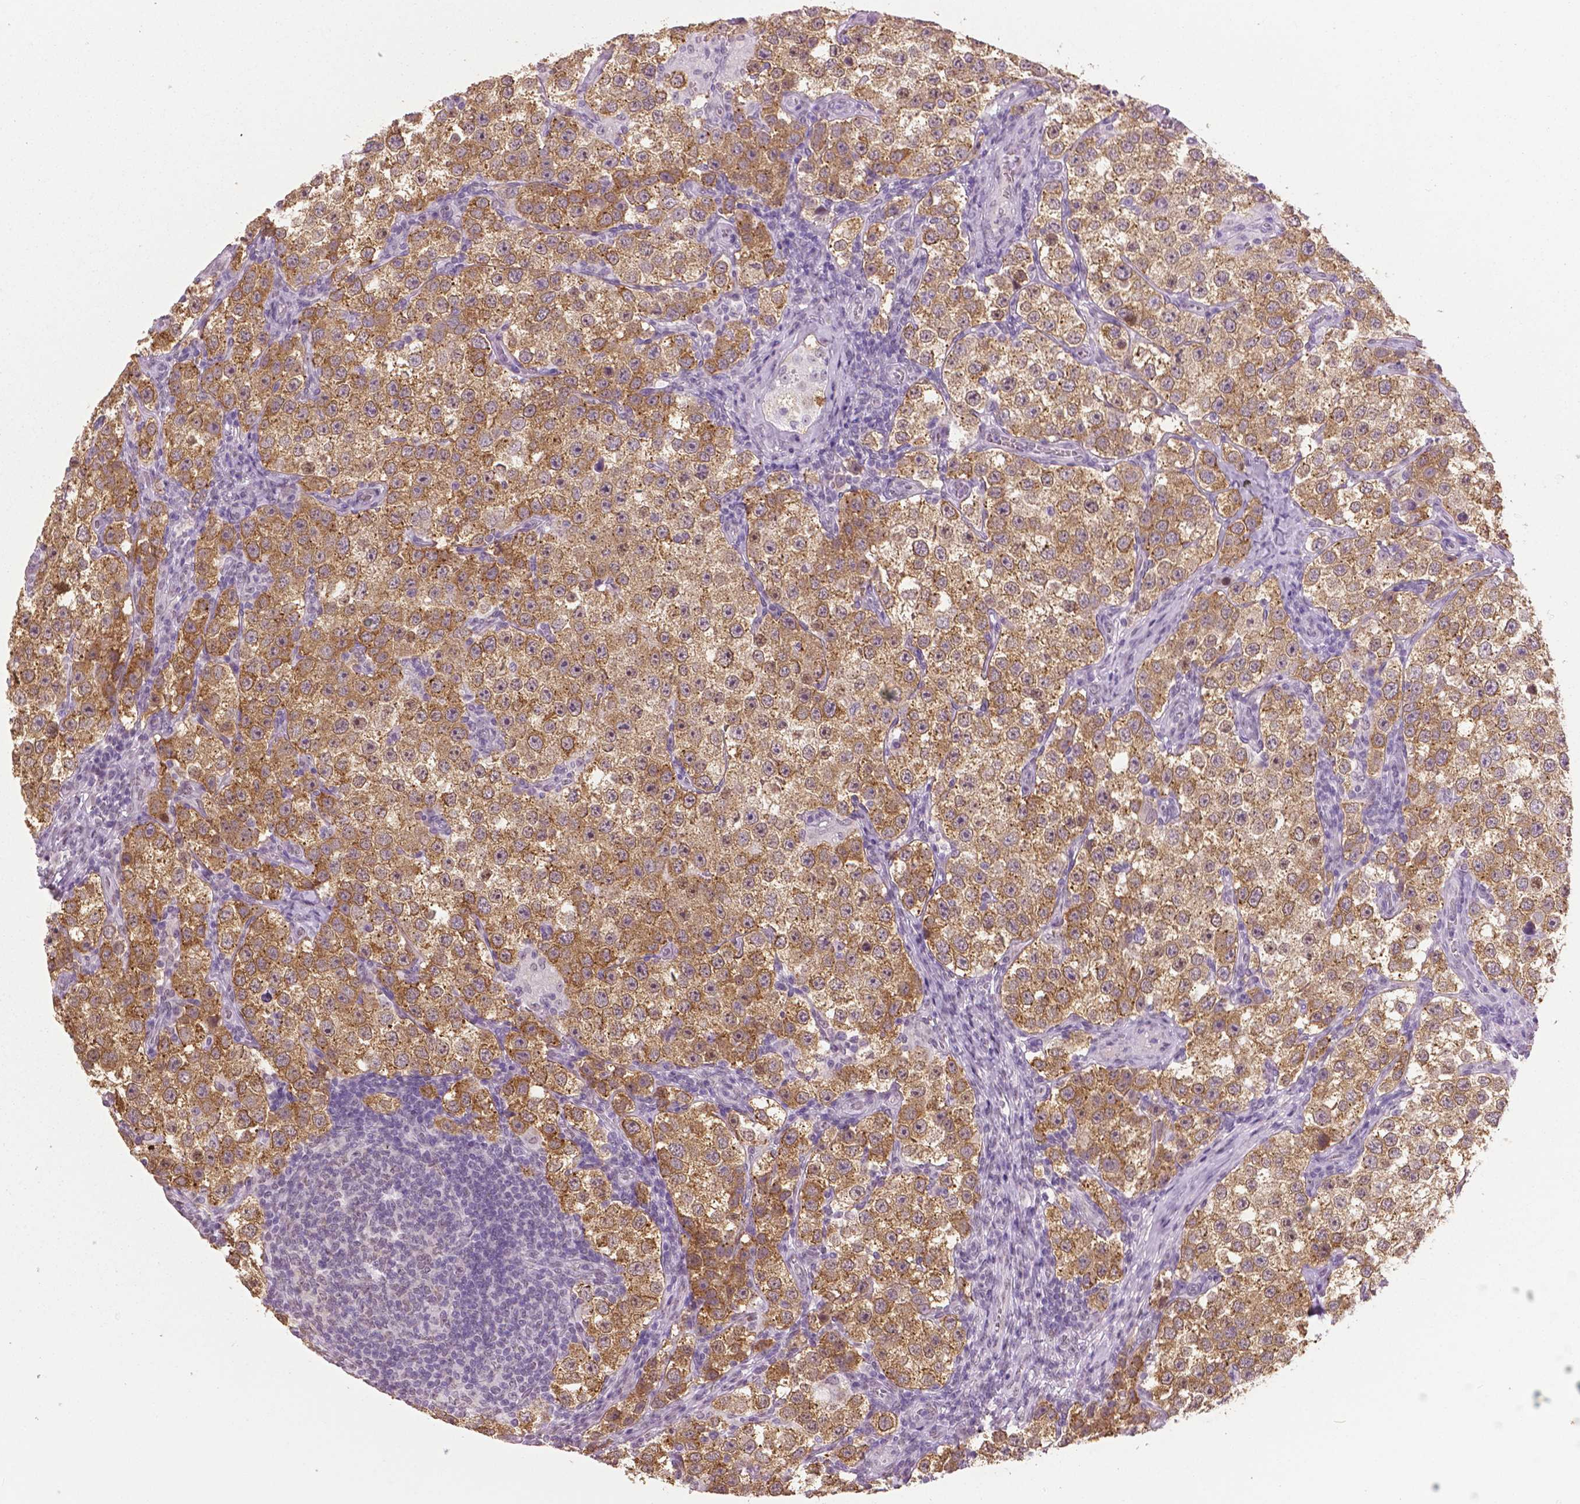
{"staining": {"intensity": "moderate", "quantity": ">75%", "location": "cytoplasmic/membranous"}, "tissue": "testis cancer", "cell_type": "Tumor cells", "image_type": "cancer", "snomed": [{"axis": "morphology", "description": "Seminoma, NOS"}, {"axis": "topography", "description": "Testis"}], "caption": "Immunohistochemistry (IHC) histopathology image of neoplastic tissue: human testis cancer (seminoma) stained using immunohistochemistry (IHC) shows medium levels of moderate protein expression localized specifically in the cytoplasmic/membranous of tumor cells, appearing as a cytoplasmic/membranous brown color.", "gene": "IGF2BP1", "patient": {"sex": "male", "age": 37}}